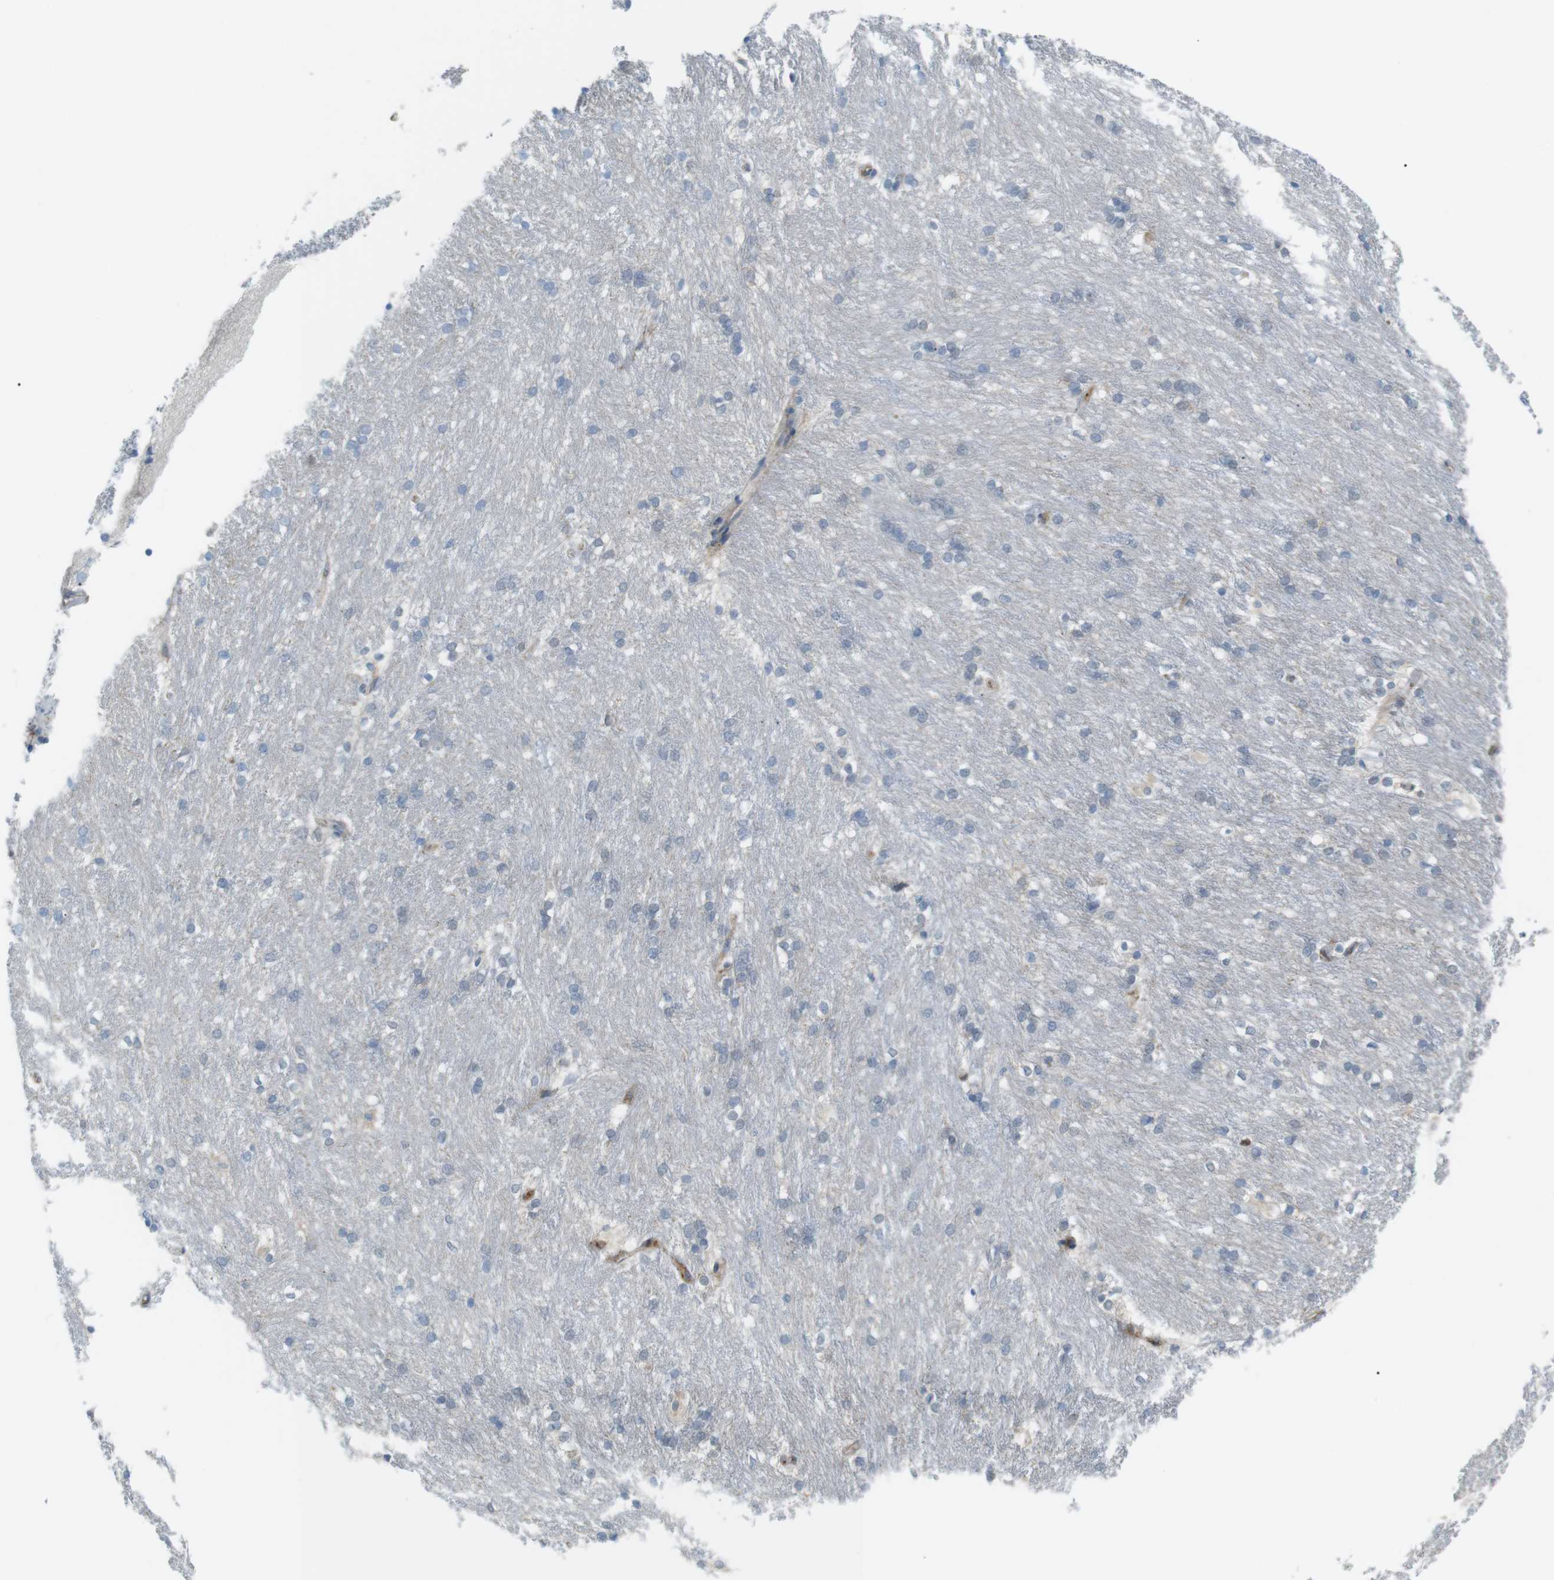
{"staining": {"intensity": "weak", "quantity": "<25%", "location": "cytoplasmic/membranous"}, "tissue": "caudate", "cell_type": "Glial cells", "image_type": "normal", "snomed": [{"axis": "morphology", "description": "Normal tissue, NOS"}, {"axis": "topography", "description": "Lateral ventricle wall"}], "caption": "Immunohistochemistry micrograph of unremarkable caudate stained for a protein (brown), which exhibits no positivity in glial cells.", "gene": "PEPD", "patient": {"sex": "female", "age": 19}}